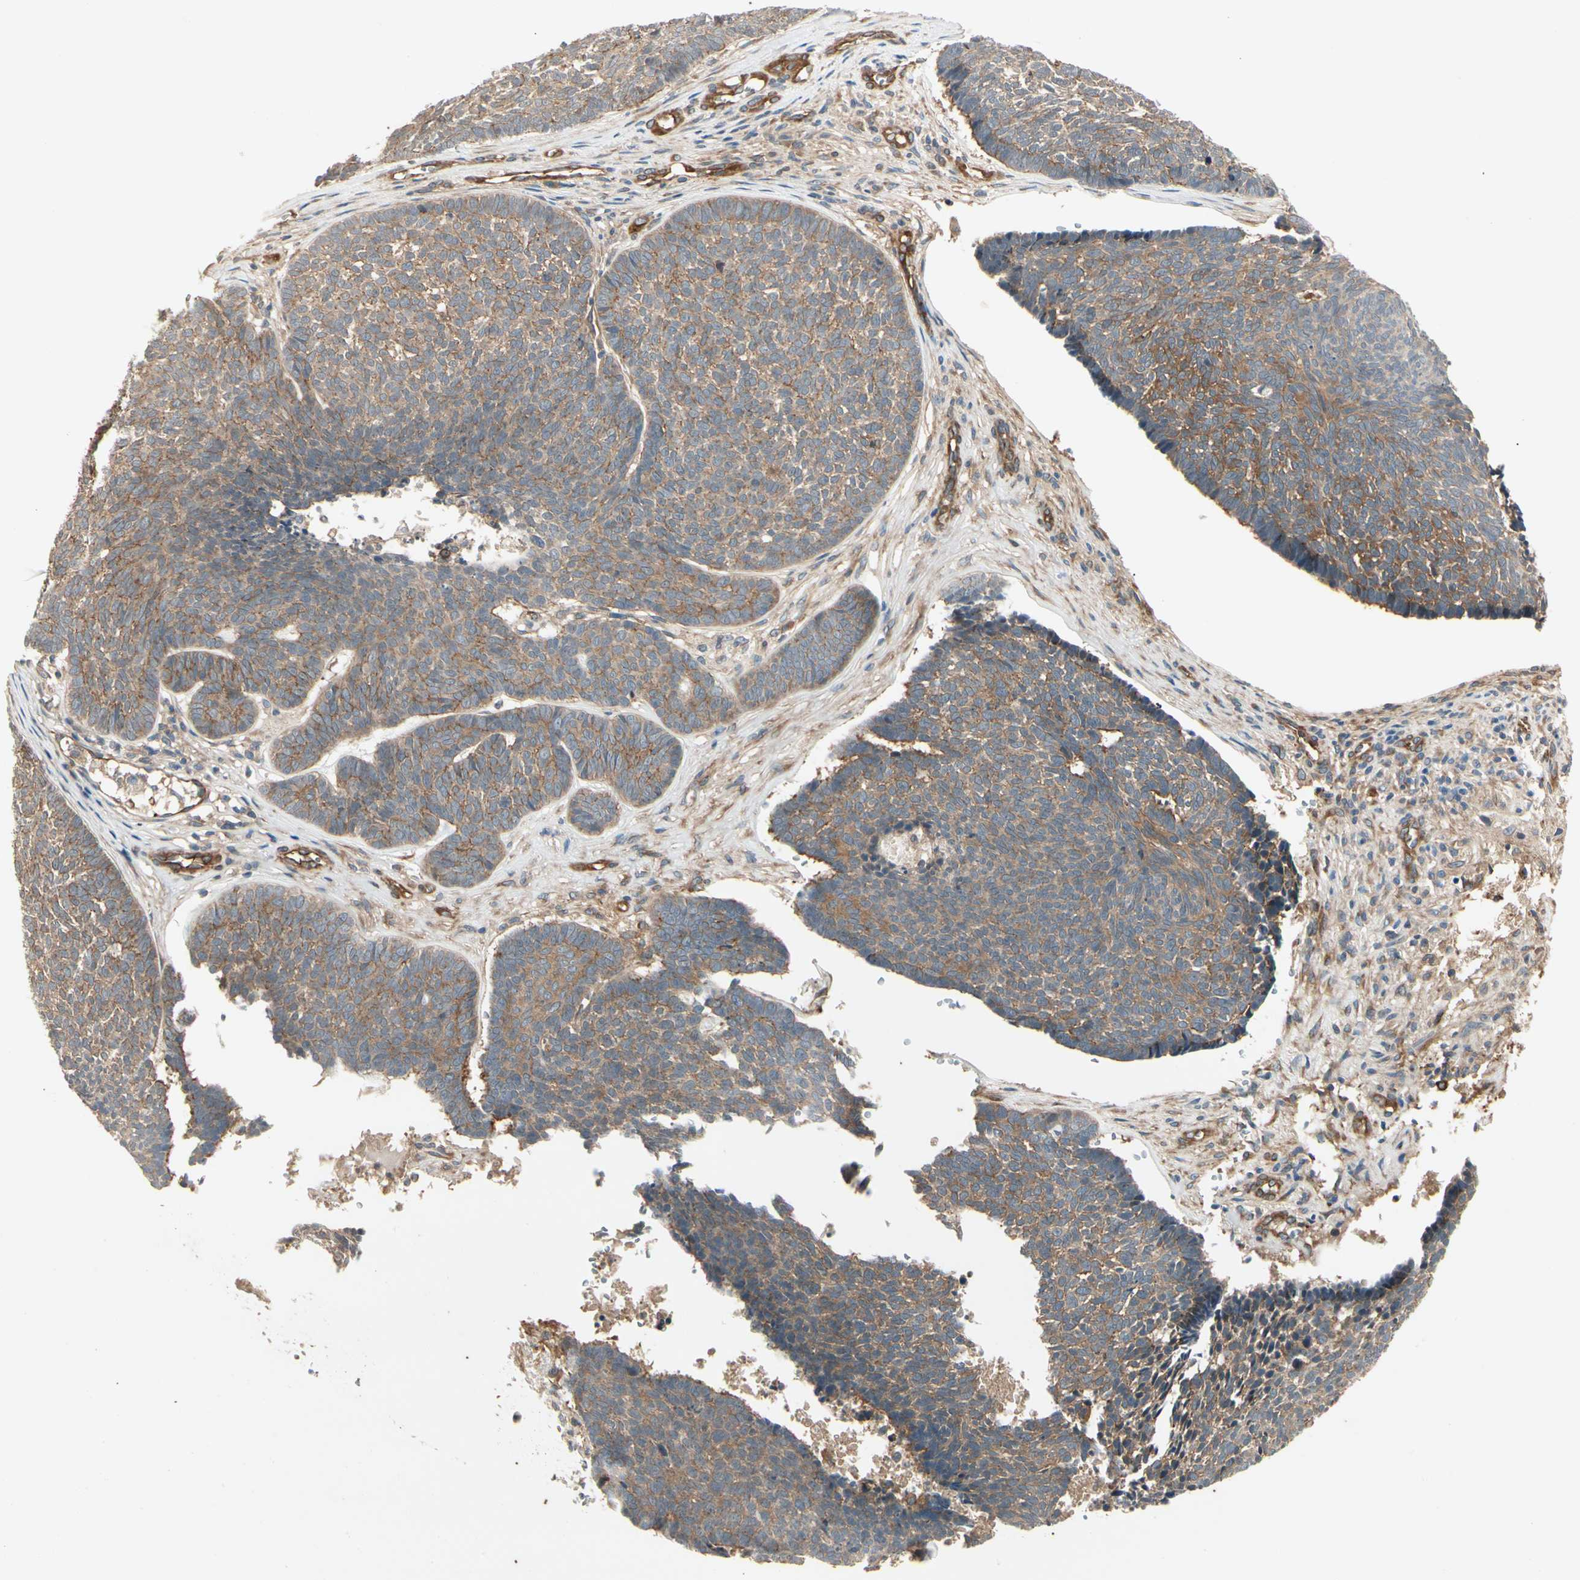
{"staining": {"intensity": "moderate", "quantity": ">75%", "location": "cytoplasmic/membranous"}, "tissue": "skin cancer", "cell_type": "Tumor cells", "image_type": "cancer", "snomed": [{"axis": "morphology", "description": "Basal cell carcinoma"}, {"axis": "topography", "description": "Skin"}], "caption": "Human skin cancer stained for a protein (brown) displays moderate cytoplasmic/membranous positive staining in about >75% of tumor cells.", "gene": "ROCK2", "patient": {"sex": "male", "age": 84}}